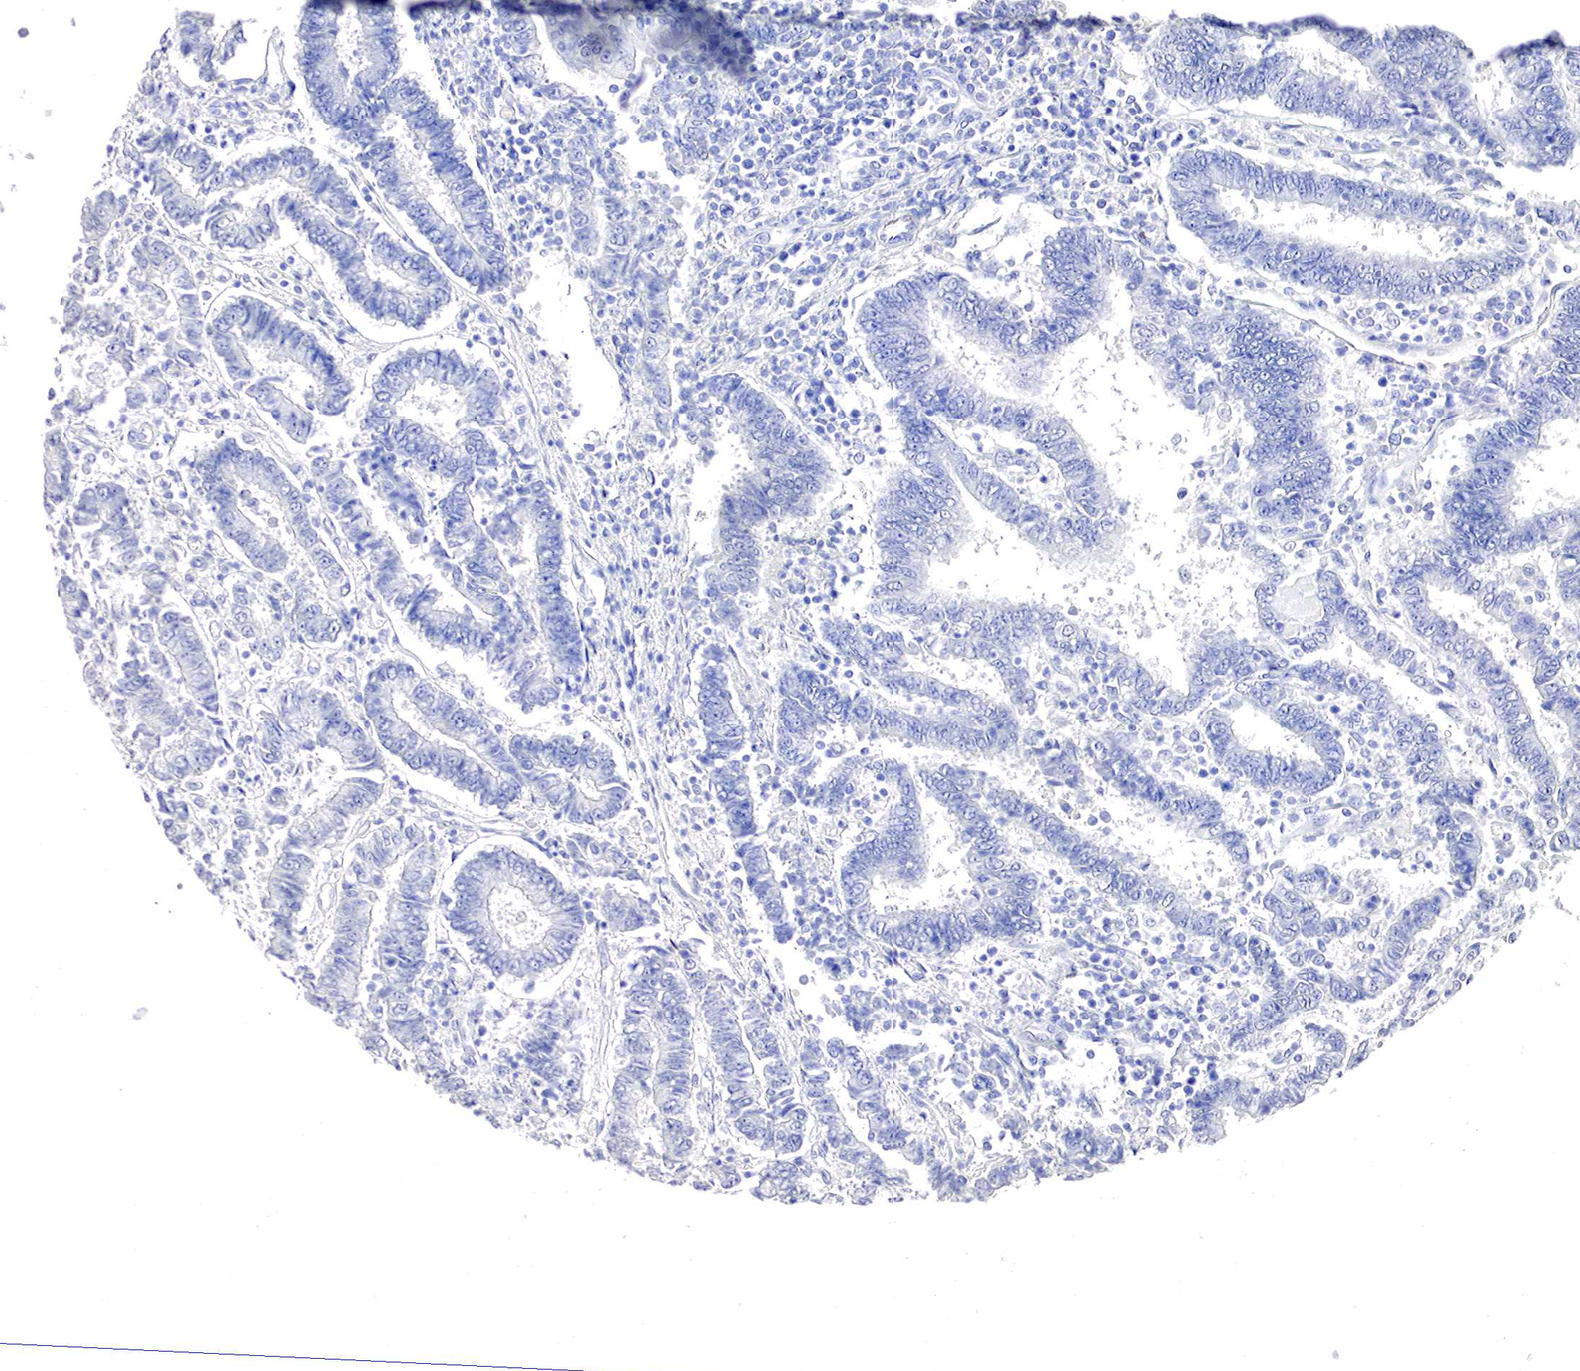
{"staining": {"intensity": "negative", "quantity": "none", "location": "none"}, "tissue": "endometrial cancer", "cell_type": "Tumor cells", "image_type": "cancer", "snomed": [{"axis": "morphology", "description": "Adenocarcinoma, NOS"}, {"axis": "topography", "description": "Endometrium"}], "caption": "Immunohistochemistry micrograph of endometrial cancer (adenocarcinoma) stained for a protein (brown), which exhibits no positivity in tumor cells.", "gene": "OTC", "patient": {"sex": "female", "age": 75}}